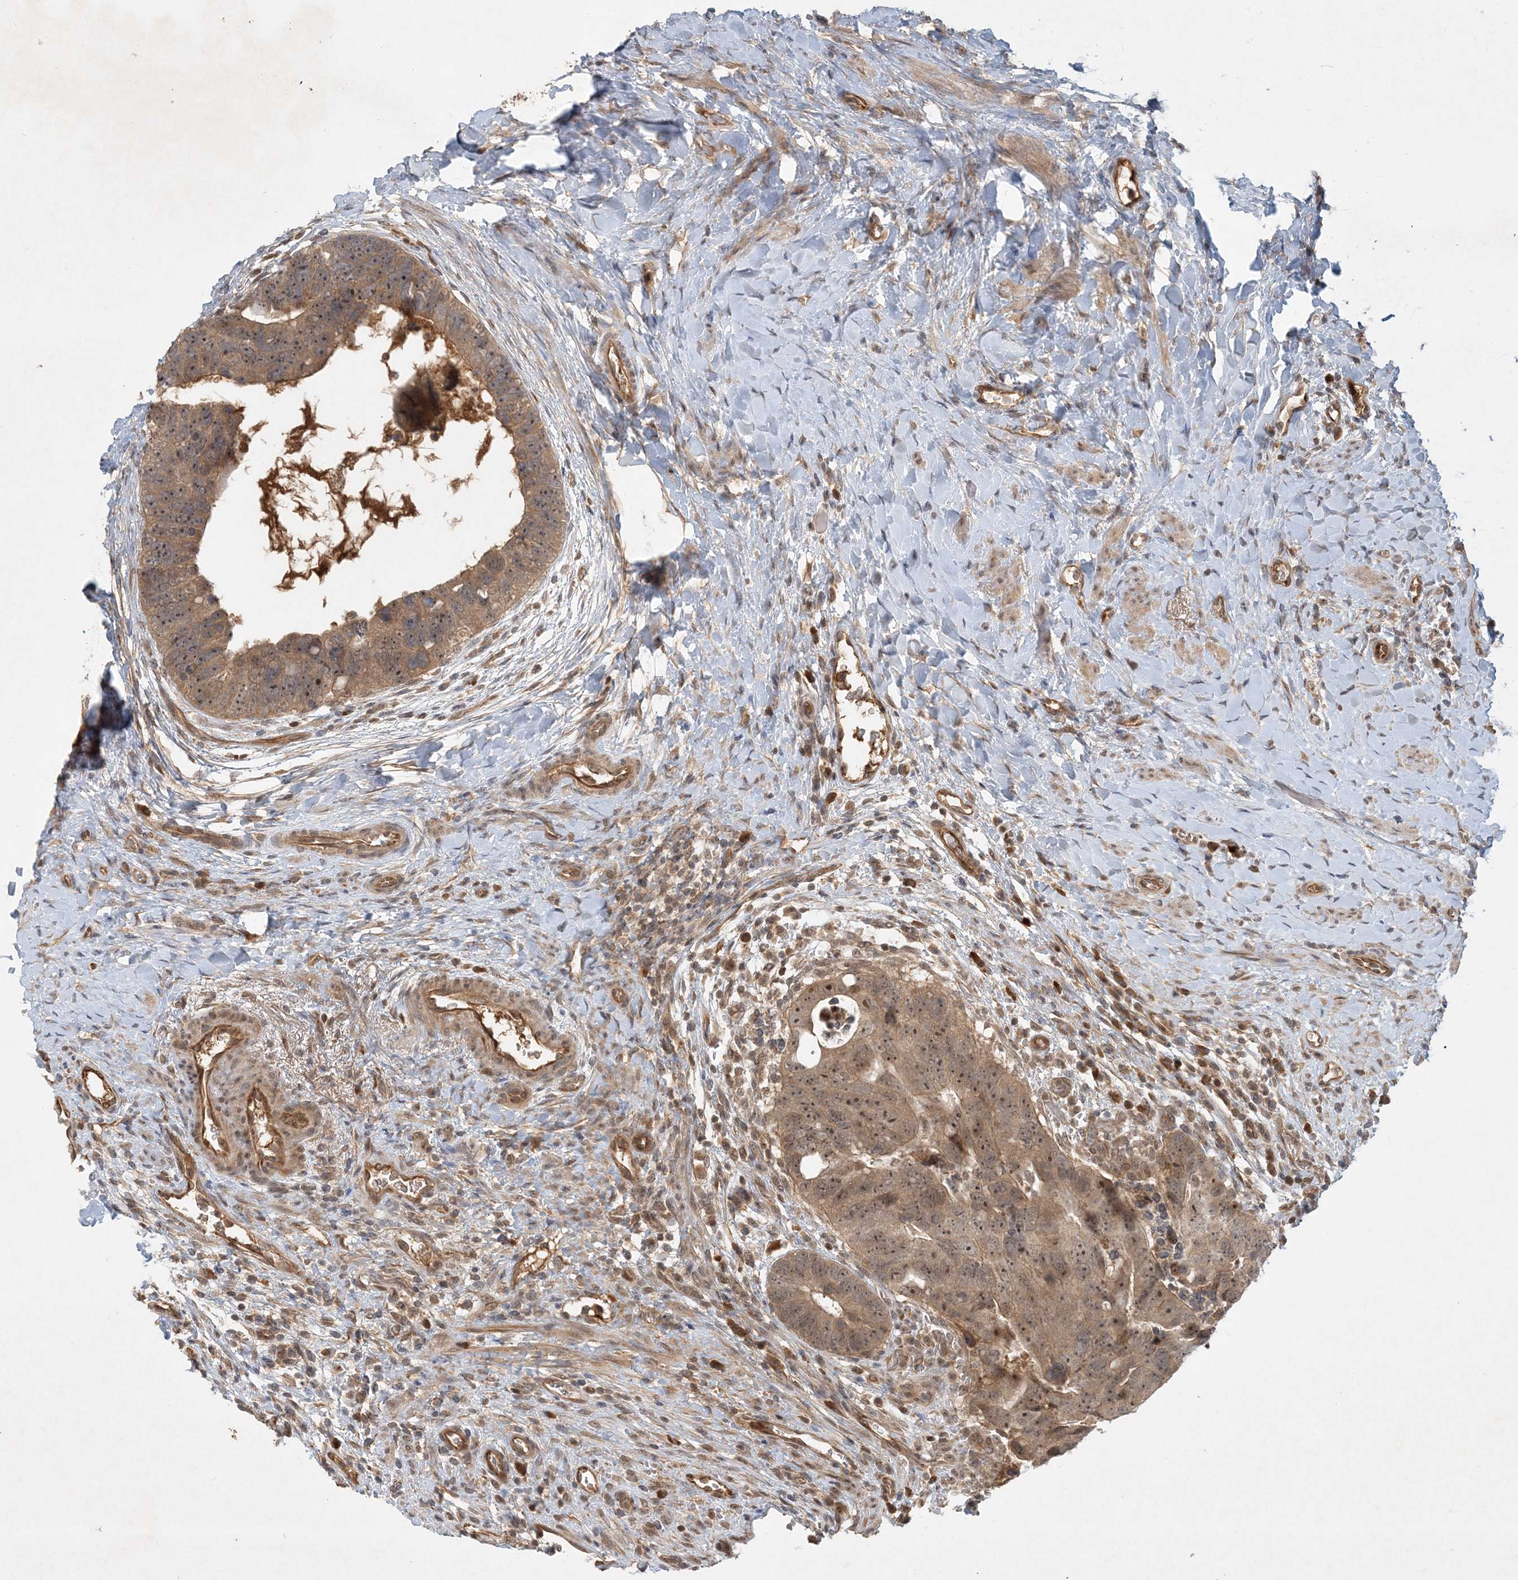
{"staining": {"intensity": "moderate", "quantity": ">75%", "location": "cytoplasmic/membranous,nuclear"}, "tissue": "colorectal cancer", "cell_type": "Tumor cells", "image_type": "cancer", "snomed": [{"axis": "morphology", "description": "Adenocarcinoma, NOS"}, {"axis": "topography", "description": "Rectum"}], "caption": "Brown immunohistochemical staining in adenocarcinoma (colorectal) demonstrates moderate cytoplasmic/membranous and nuclear positivity in approximately >75% of tumor cells. The staining was performed using DAB, with brown indicating positive protein expression. Nuclei are stained blue with hematoxylin.", "gene": "ZCCHC4", "patient": {"sex": "male", "age": 59}}